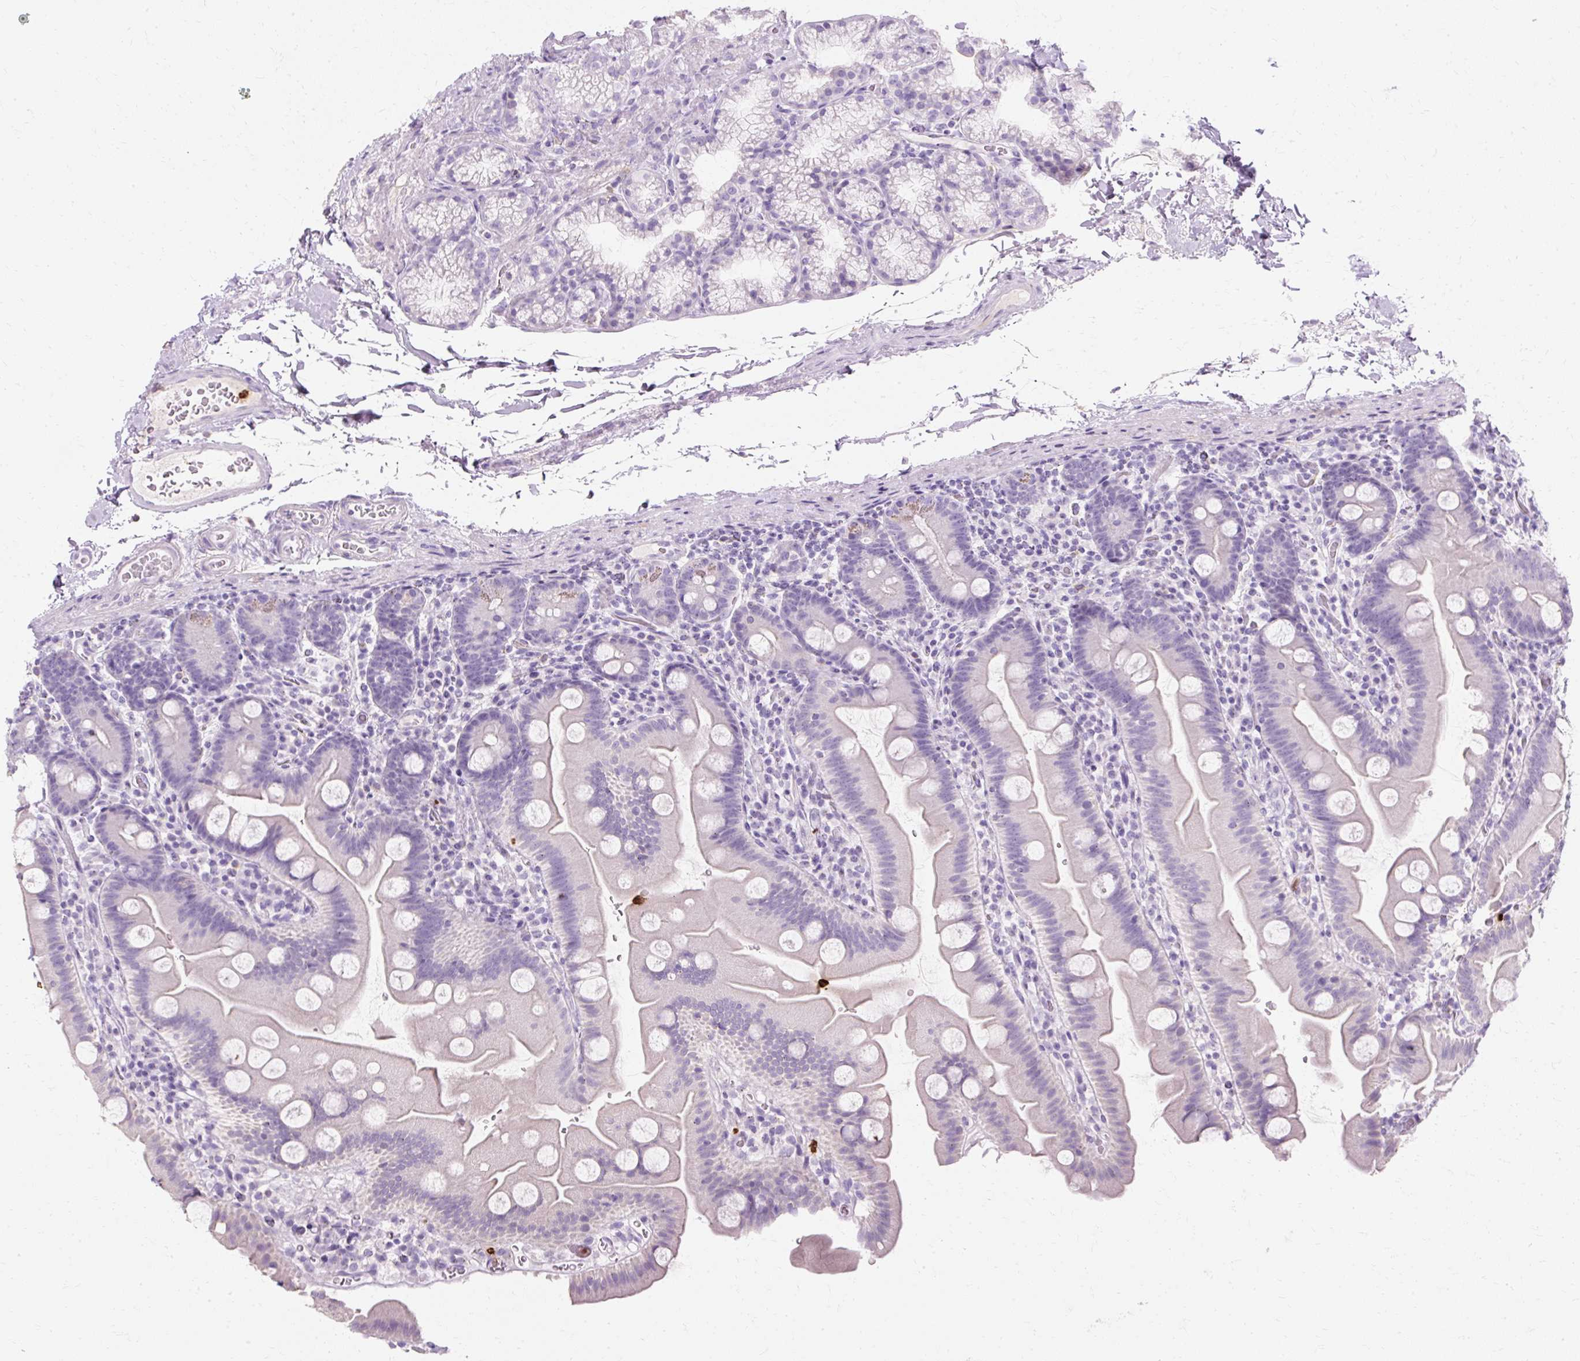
{"staining": {"intensity": "negative", "quantity": "none", "location": "none"}, "tissue": "small intestine", "cell_type": "Glandular cells", "image_type": "normal", "snomed": [{"axis": "morphology", "description": "Normal tissue, NOS"}, {"axis": "topography", "description": "Small intestine"}], "caption": "This is an IHC histopathology image of unremarkable human small intestine. There is no positivity in glandular cells.", "gene": "DEFA1B", "patient": {"sex": "female", "age": 68}}